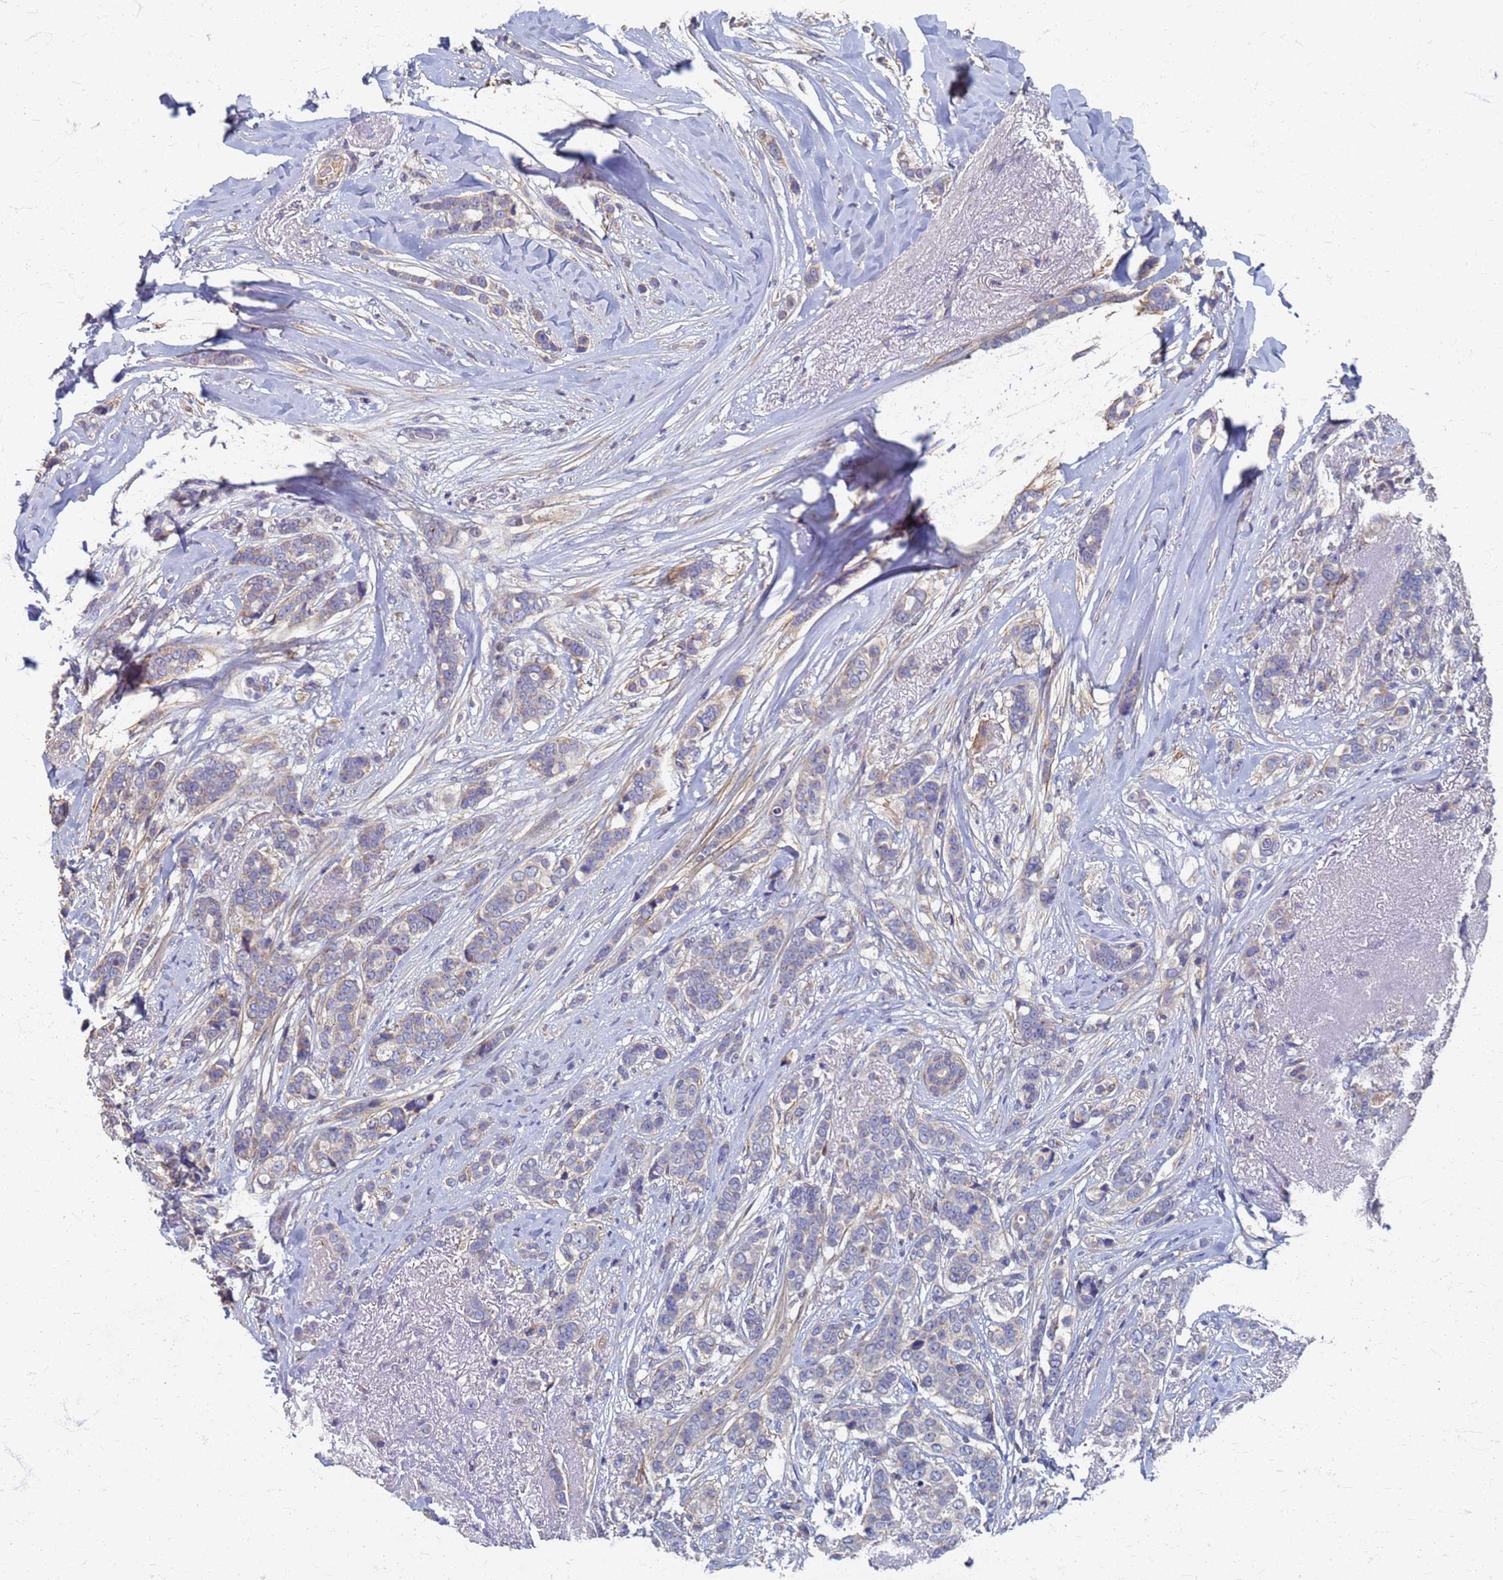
{"staining": {"intensity": "weak", "quantity": "<25%", "location": "cytoplasmic/membranous"}, "tissue": "breast cancer", "cell_type": "Tumor cells", "image_type": "cancer", "snomed": [{"axis": "morphology", "description": "Lobular carcinoma"}, {"axis": "topography", "description": "Breast"}], "caption": "Micrograph shows no protein staining in tumor cells of lobular carcinoma (breast) tissue.", "gene": "KRCC1", "patient": {"sex": "female", "age": 51}}